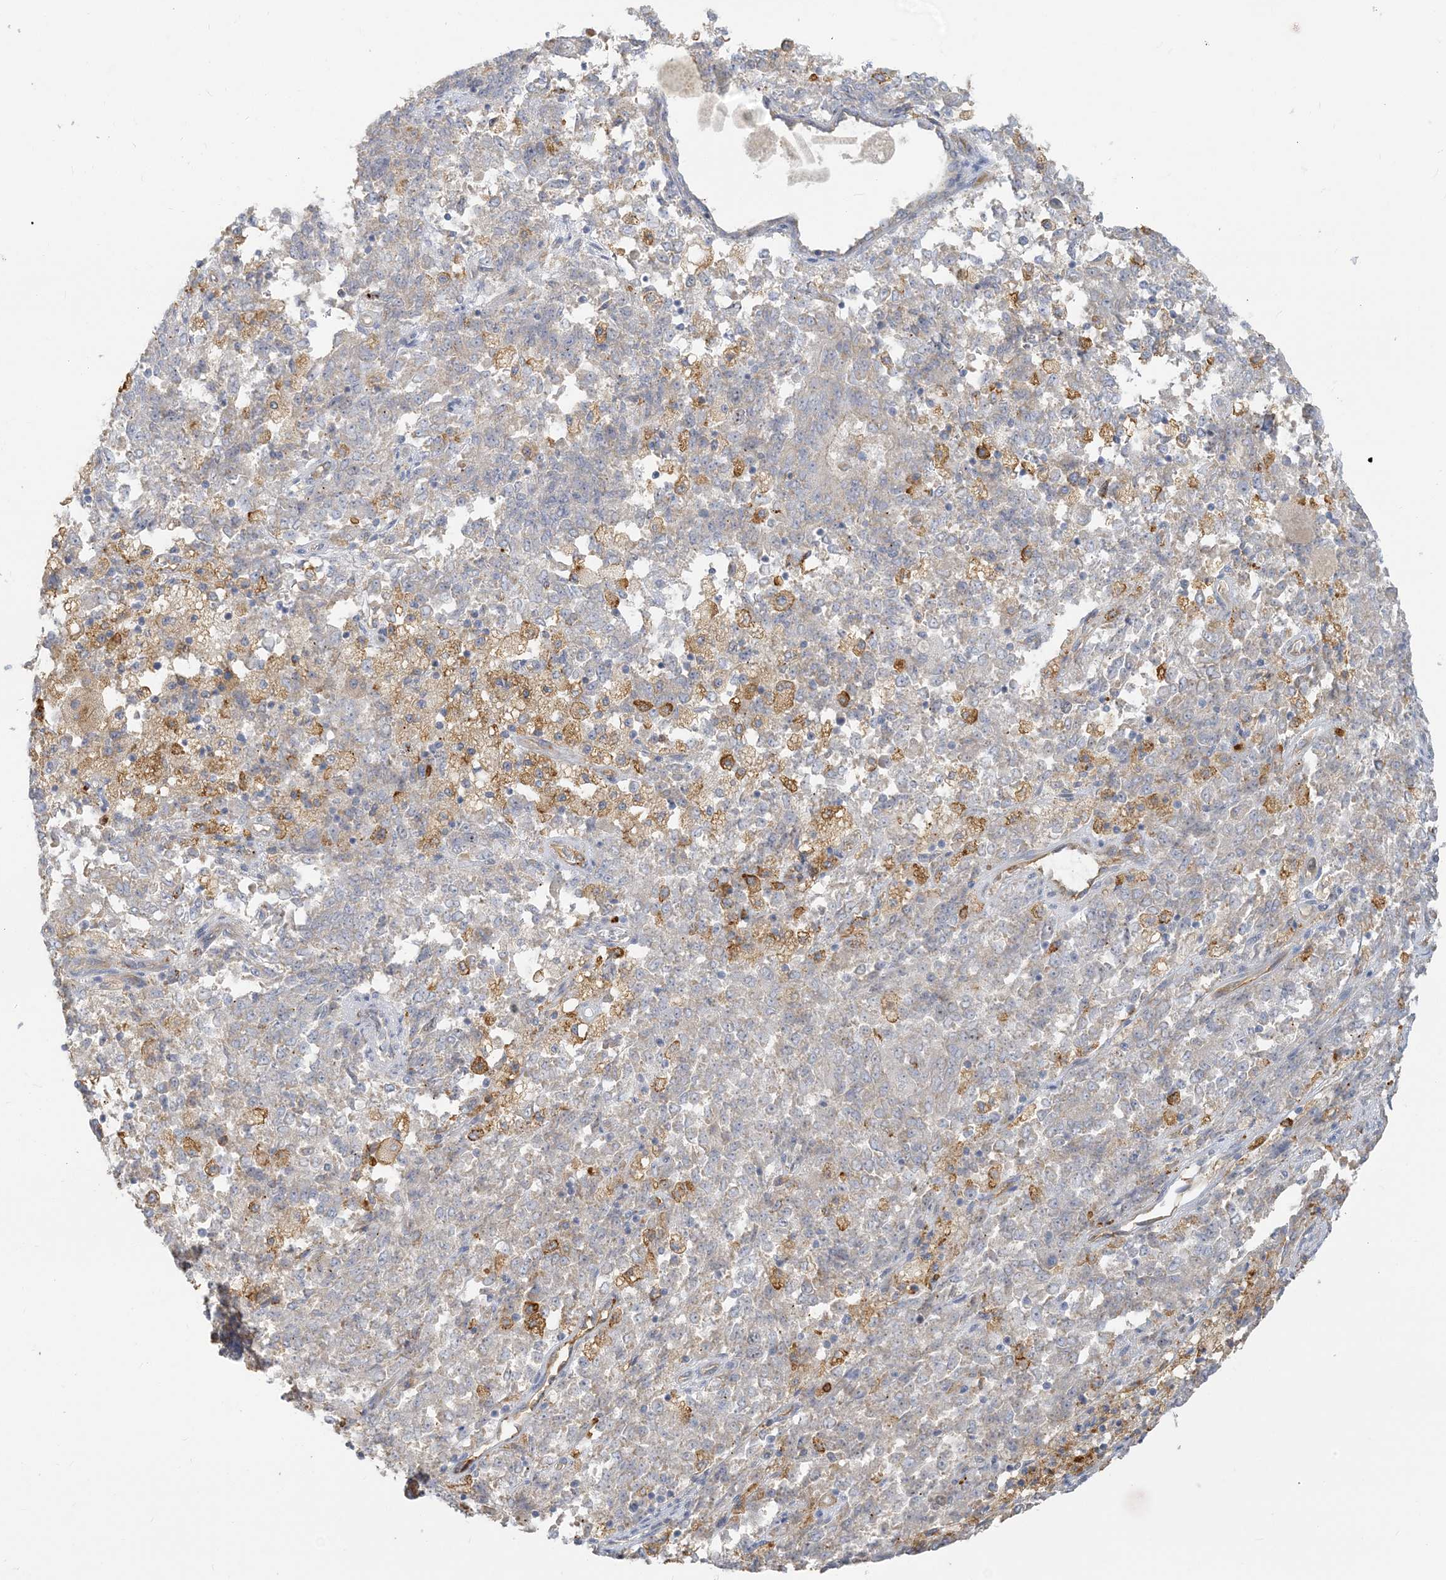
{"staining": {"intensity": "negative", "quantity": "none", "location": "none"}, "tissue": "endometrial cancer", "cell_type": "Tumor cells", "image_type": "cancer", "snomed": [{"axis": "morphology", "description": "Adenocarcinoma, NOS"}, {"axis": "topography", "description": "Endometrium"}], "caption": "This is an immunohistochemistry (IHC) photomicrograph of endometrial adenocarcinoma. There is no expression in tumor cells.", "gene": "PEAR1", "patient": {"sex": "female", "age": 80}}